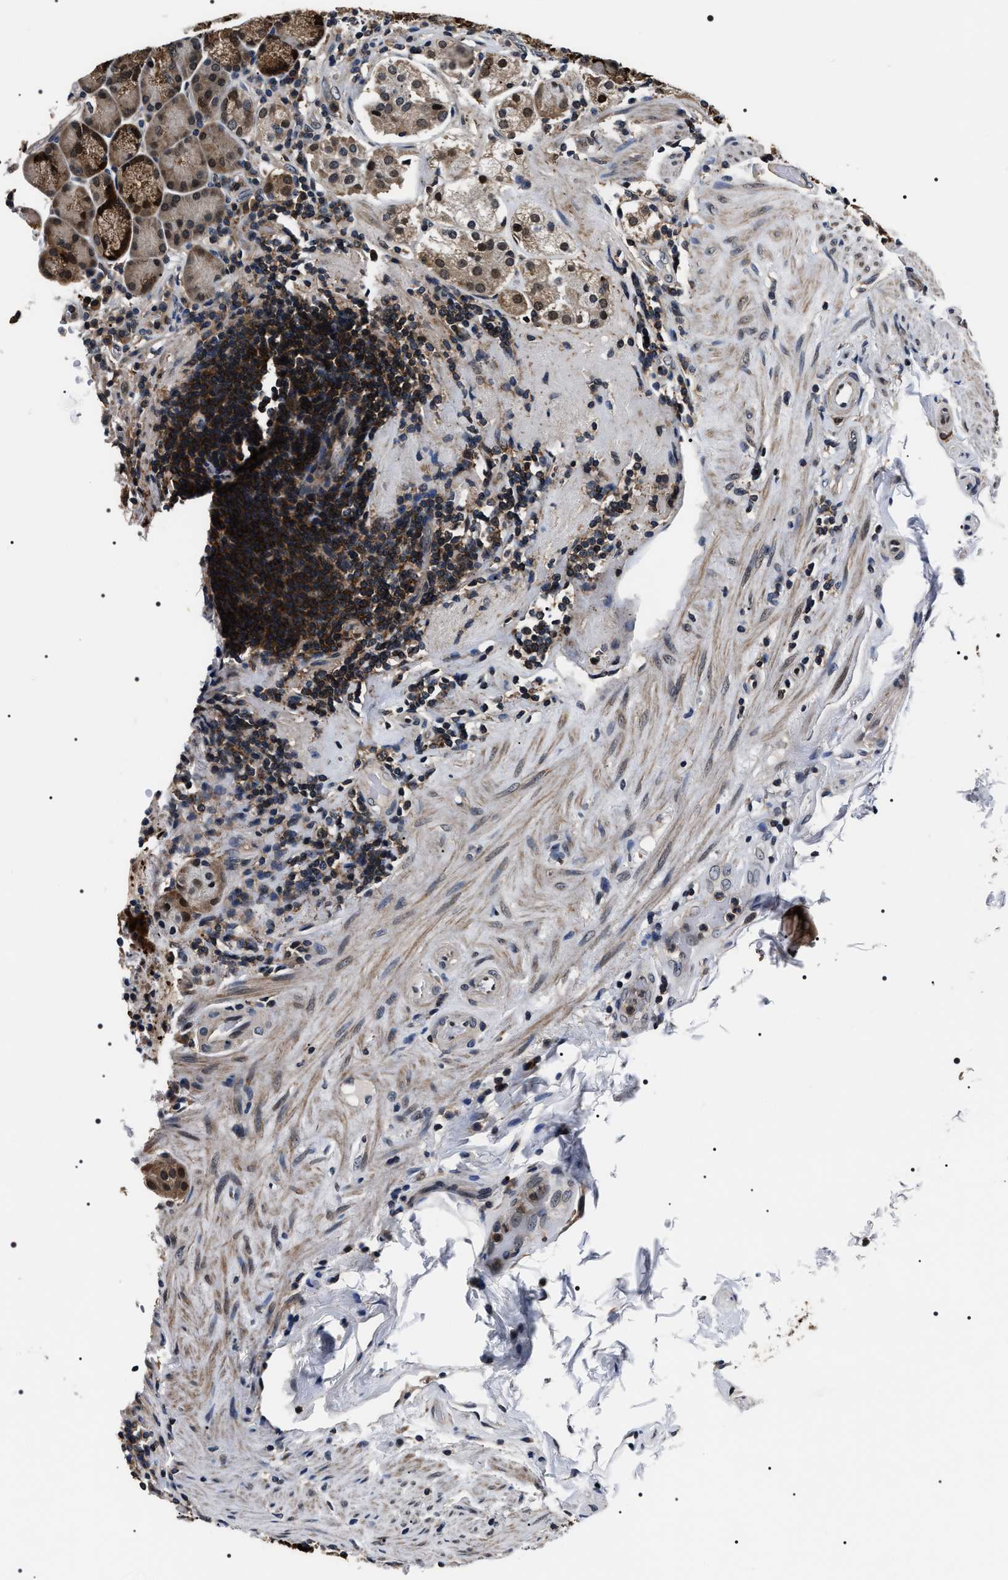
{"staining": {"intensity": "moderate", "quantity": ">75%", "location": "cytoplasmic/membranous,nuclear"}, "tissue": "stomach", "cell_type": "Glandular cells", "image_type": "normal", "snomed": [{"axis": "morphology", "description": "Normal tissue, NOS"}, {"axis": "topography", "description": "Stomach, lower"}], "caption": "Brown immunohistochemical staining in unremarkable stomach displays moderate cytoplasmic/membranous,nuclear positivity in approximately >75% of glandular cells. (IHC, brightfield microscopy, high magnification).", "gene": "SIPA1", "patient": {"sex": "female", "age": 76}}